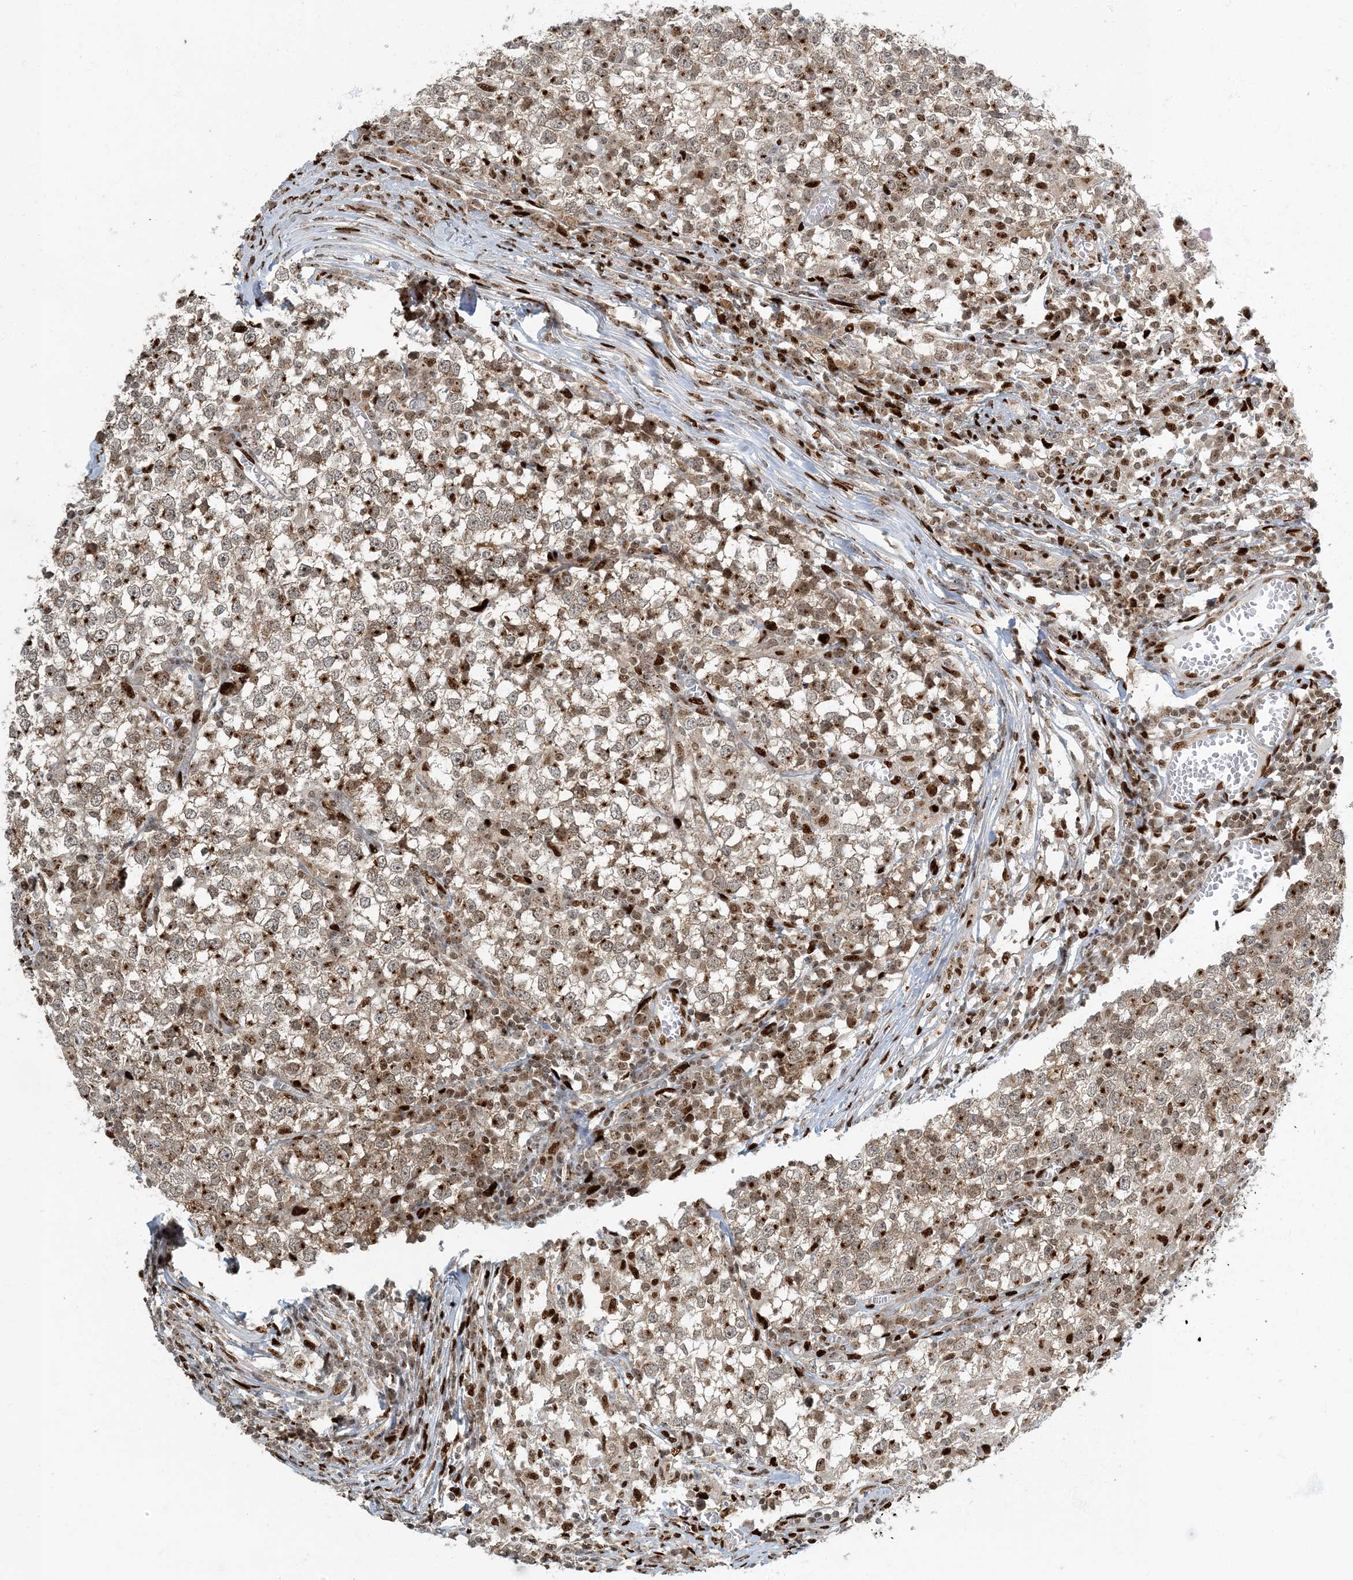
{"staining": {"intensity": "moderate", "quantity": "25%-75%", "location": "cytoplasmic/membranous"}, "tissue": "testis cancer", "cell_type": "Tumor cells", "image_type": "cancer", "snomed": [{"axis": "morphology", "description": "Seminoma, NOS"}, {"axis": "topography", "description": "Testis"}], "caption": "About 25%-75% of tumor cells in testis seminoma exhibit moderate cytoplasmic/membranous protein positivity as visualized by brown immunohistochemical staining.", "gene": "MBD1", "patient": {"sex": "male", "age": 65}}